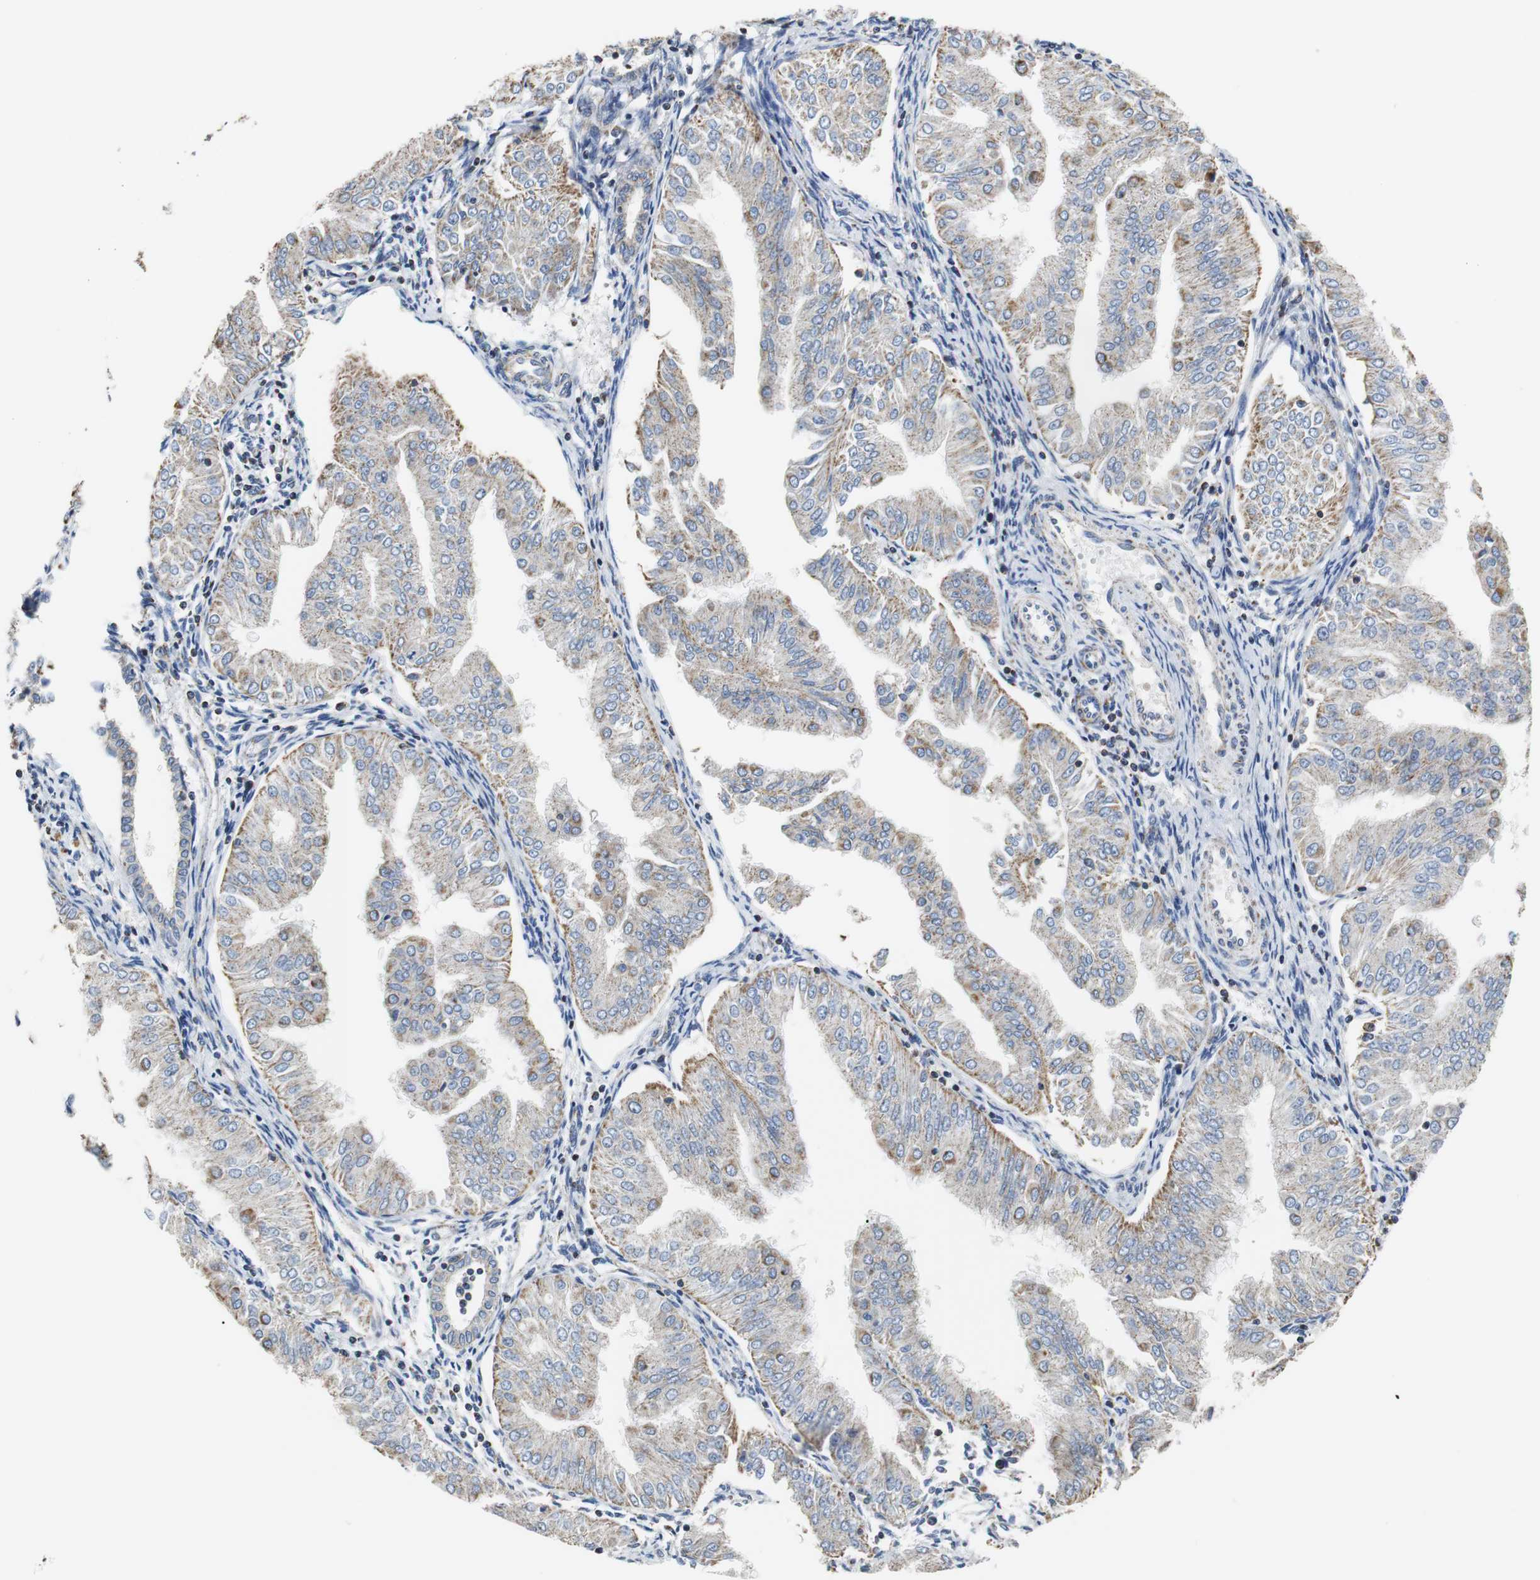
{"staining": {"intensity": "moderate", "quantity": "25%-75%", "location": "cytoplasmic/membranous"}, "tissue": "endometrial cancer", "cell_type": "Tumor cells", "image_type": "cancer", "snomed": [{"axis": "morphology", "description": "Adenocarcinoma, NOS"}, {"axis": "topography", "description": "Endometrium"}], "caption": "Endometrial cancer (adenocarcinoma) was stained to show a protein in brown. There is medium levels of moderate cytoplasmic/membranous expression in approximately 25%-75% of tumor cells. (IHC, brightfield microscopy, high magnification).", "gene": "PCK1", "patient": {"sex": "female", "age": 53}}